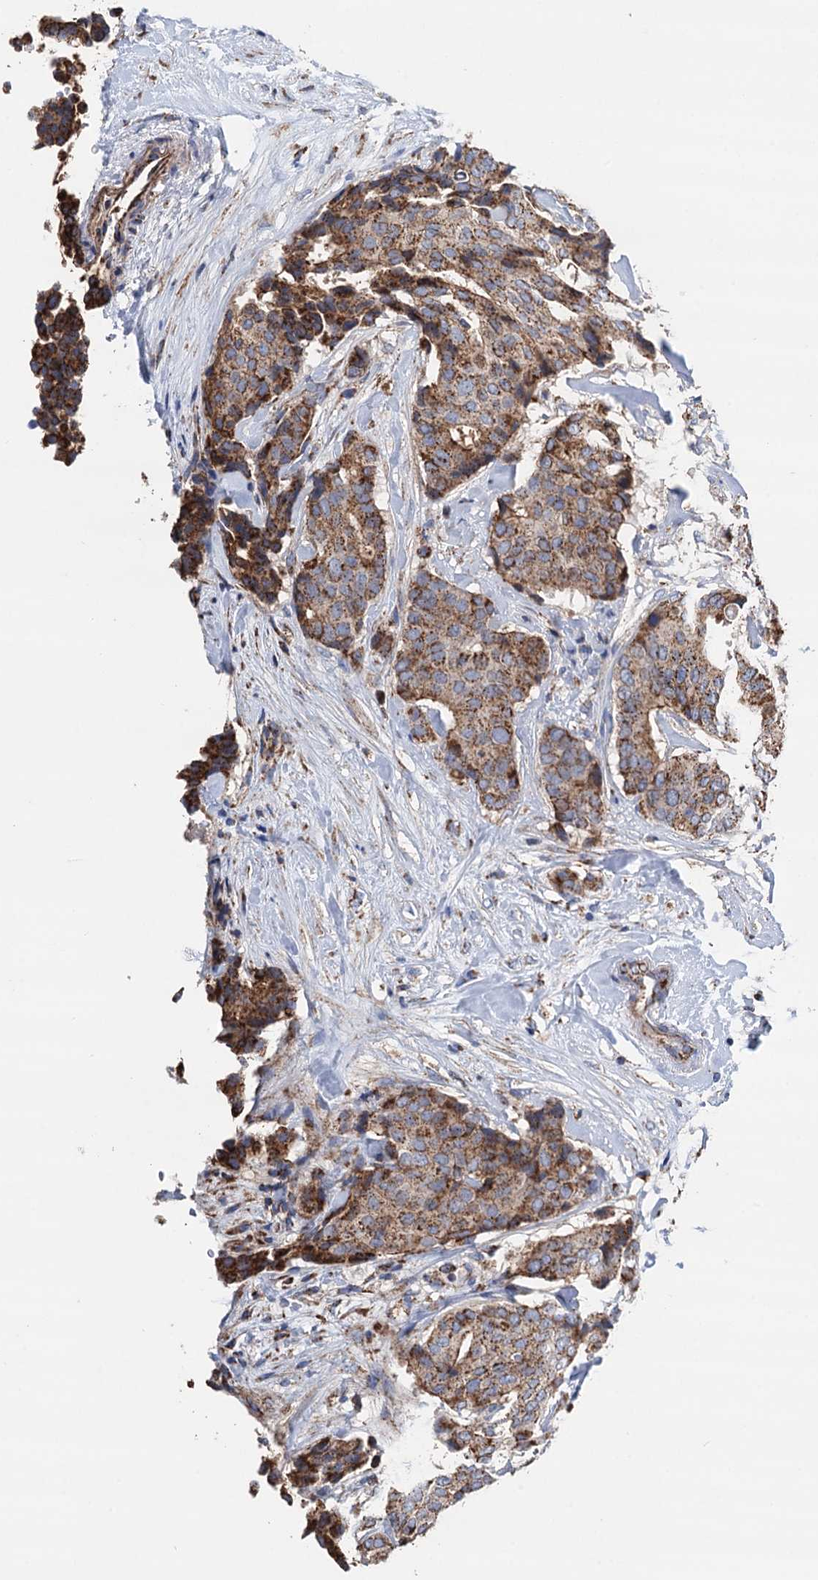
{"staining": {"intensity": "strong", "quantity": ">75%", "location": "cytoplasmic/membranous"}, "tissue": "breast cancer", "cell_type": "Tumor cells", "image_type": "cancer", "snomed": [{"axis": "morphology", "description": "Duct carcinoma"}, {"axis": "topography", "description": "Breast"}], "caption": "Breast cancer (invasive ductal carcinoma) stained with DAB (3,3'-diaminobenzidine) immunohistochemistry reveals high levels of strong cytoplasmic/membranous expression in approximately >75% of tumor cells.", "gene": "DGLUCY", "patient": {"sex": "female", "age": 75}}